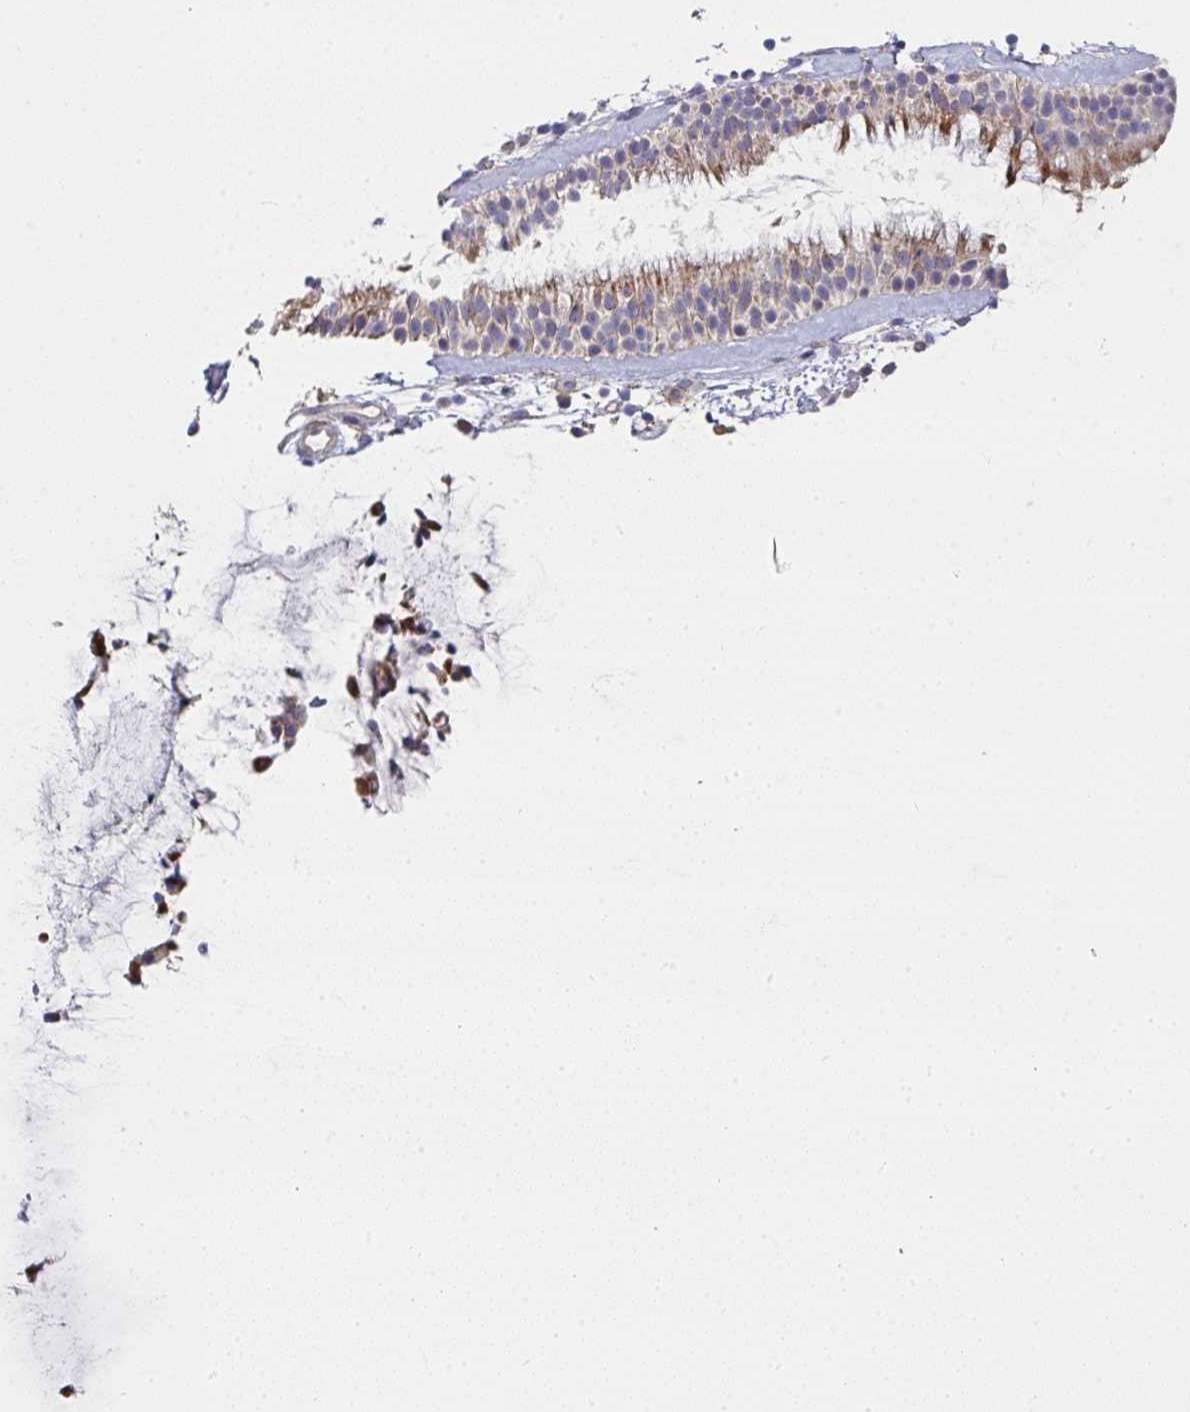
{"staining": {"intensity": "moderate", "quantity": ">75%", "location": "cytoplasmic/membranous"}, "tissue": "nasopharynx", "cell_type": "Respiratory epithelial cells", "image_type": "normal", "snomed": [{"axis": "morphology", "description": "Normal tissue, NOS"}, {"axis": "topography", "description": "Nasopharynx"}], "caption": "The photomicrograph exhibits a brown stain indicating the presence of a protein in the cytoplasmic/membranous of respiratory epithelial cells in nasopharynx. Ihc stains the protein in brown and the nuclei are stained blue.", "gene": "RHEBL1", "patient": {"sex": "female", "age": 39}}